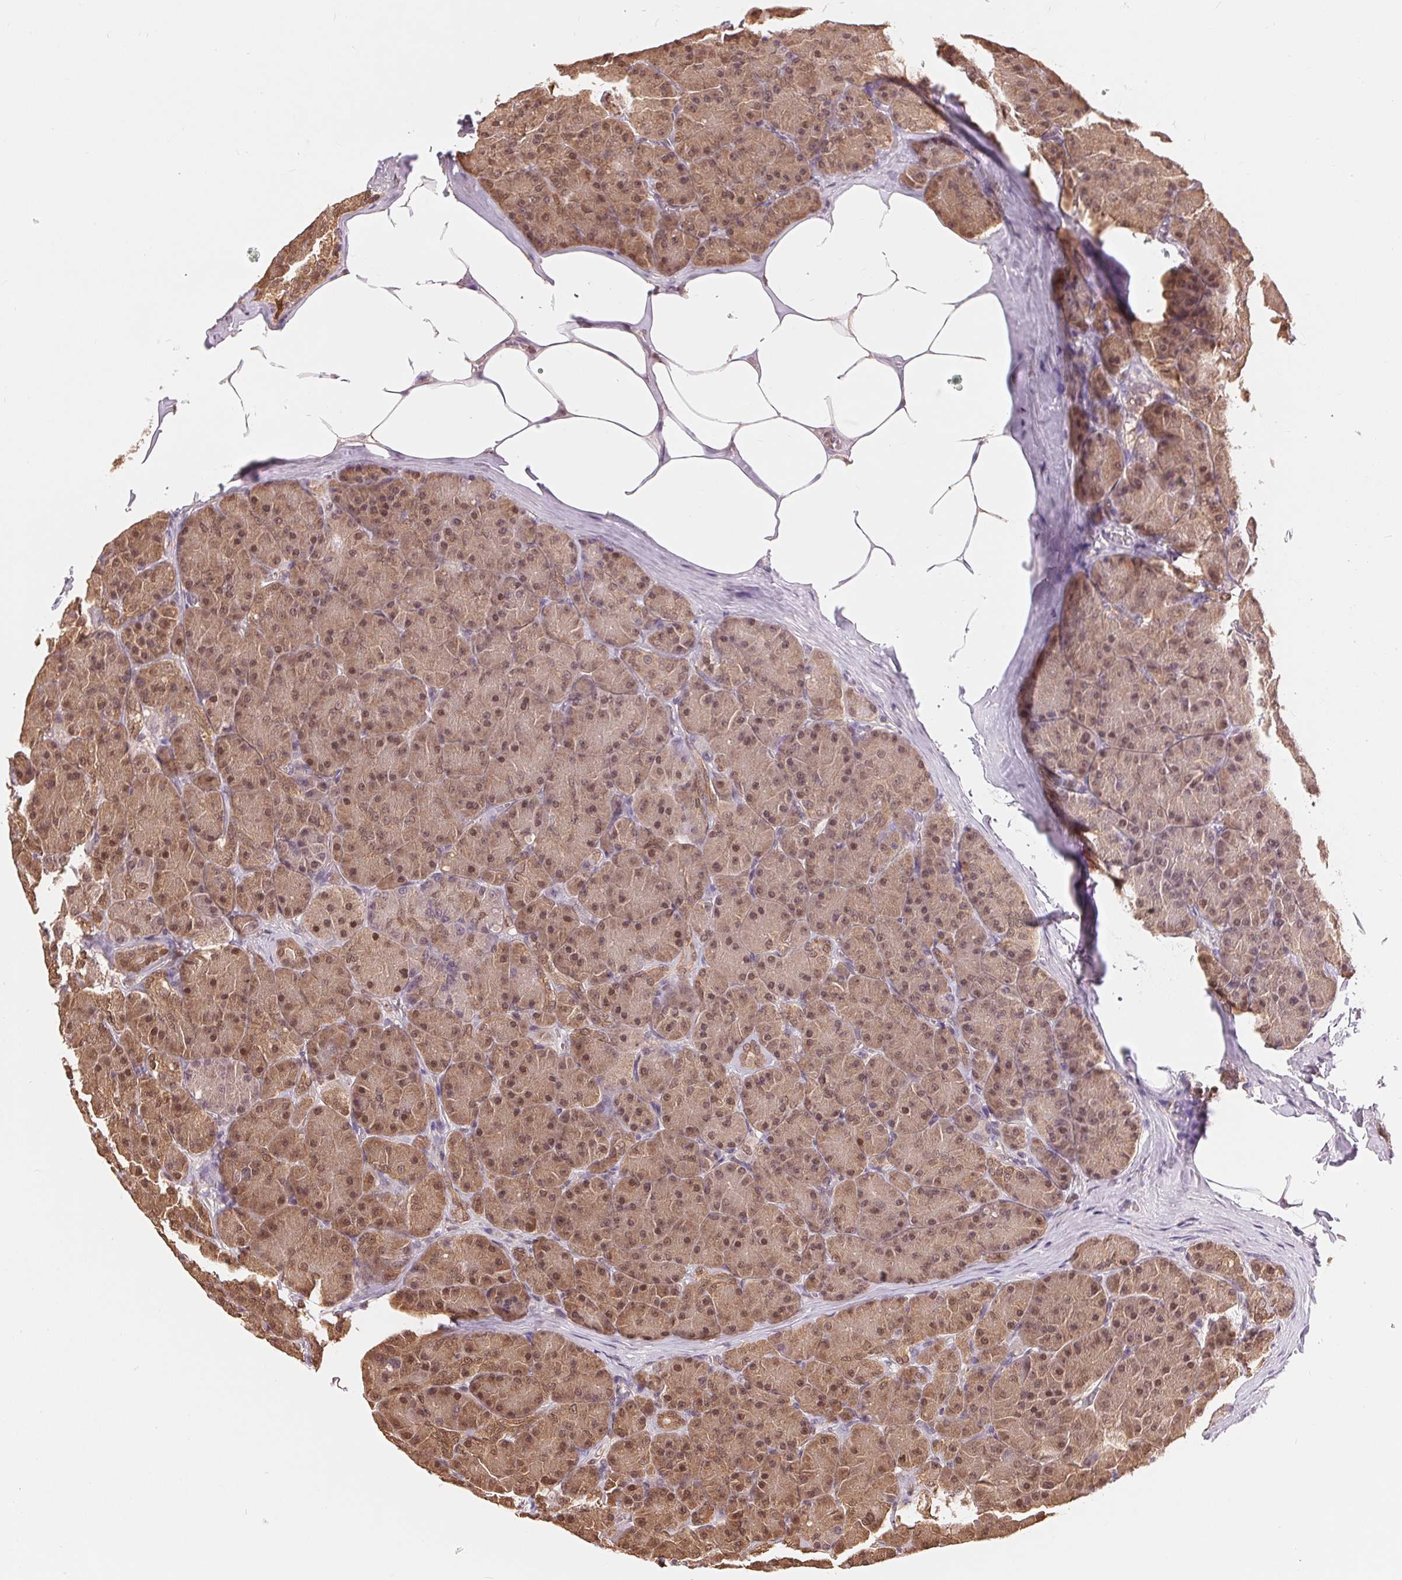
{"staining": {"intensity": "moderate", "quantity": ">75%", "location": "cytoplasmic/membranous,nuclear"}, "tissue": "pancreas", "cell_type": "Exocrine glandular cells", "image_type": "normal", "snomed": [{"axis": "morphology", "description": "Normal tissue, NOS"}, {"axis": "topography", "description": "Pancreas"}], "caption": "Protein analysis of normal pancreas displays moderate cytoplasmic/membranous,nuclear positivity in about >75% of exocrine glandular cells.", "gene": "TMEM273", "patient": {"sex": "male", "age": 57}}